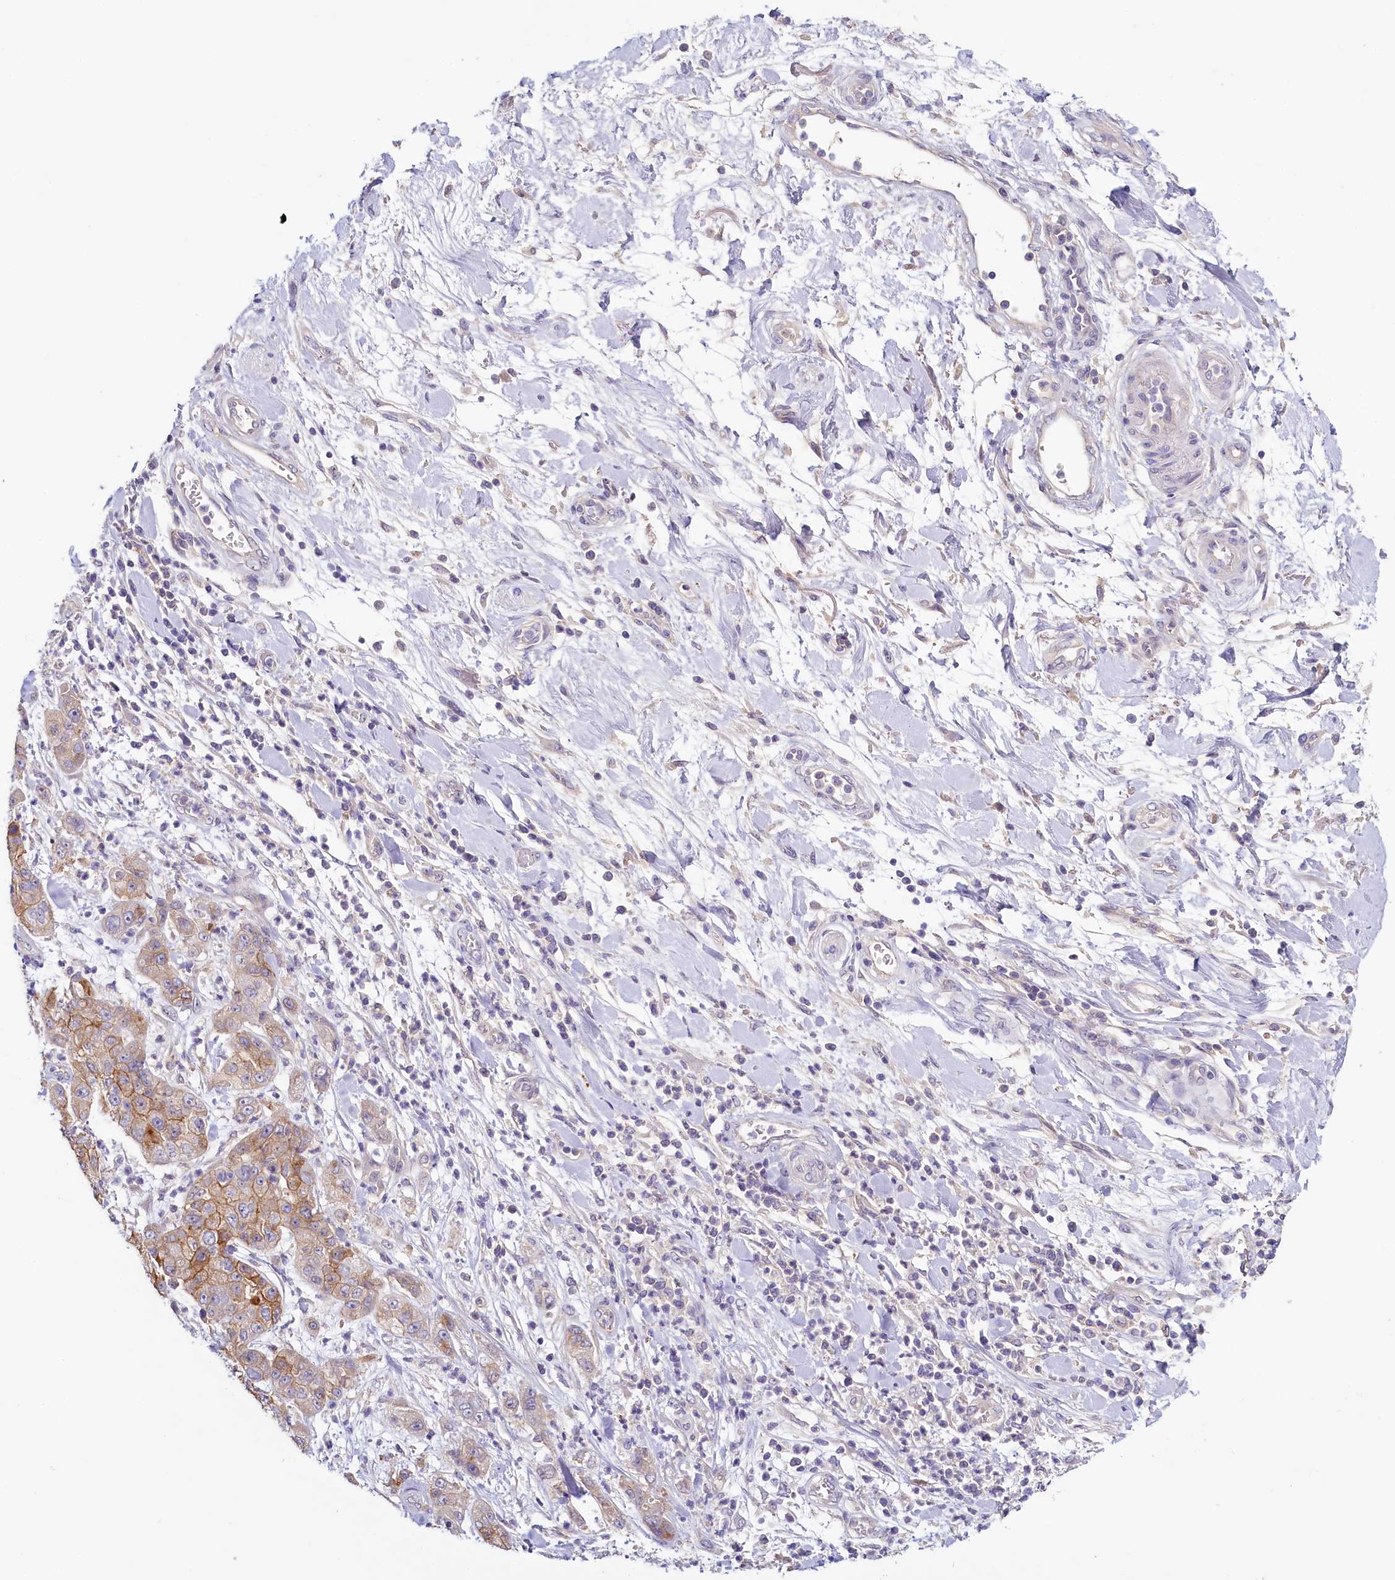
{"staining": {"intensity": "moderate", "quantity": ">75%", "location": "cytoplasmic/membranous"}, "tissue": "pancreatic cancer", "cell_type": "Tumor cells", "image_type": "cancer", "snomed": [{"axis": "morphology", "description": "Adenocarcinoma, NOS"}, {"axis": "topography", "description": "Pancreas"}], "caption": "Protein staining of pancreatic cancer tissue exhibits moderate cytoplasmic/membranous positivity in about >75% of tumor cells.", "gene": "PDE6D", "patient": {"sex": "female", "age": 78}}